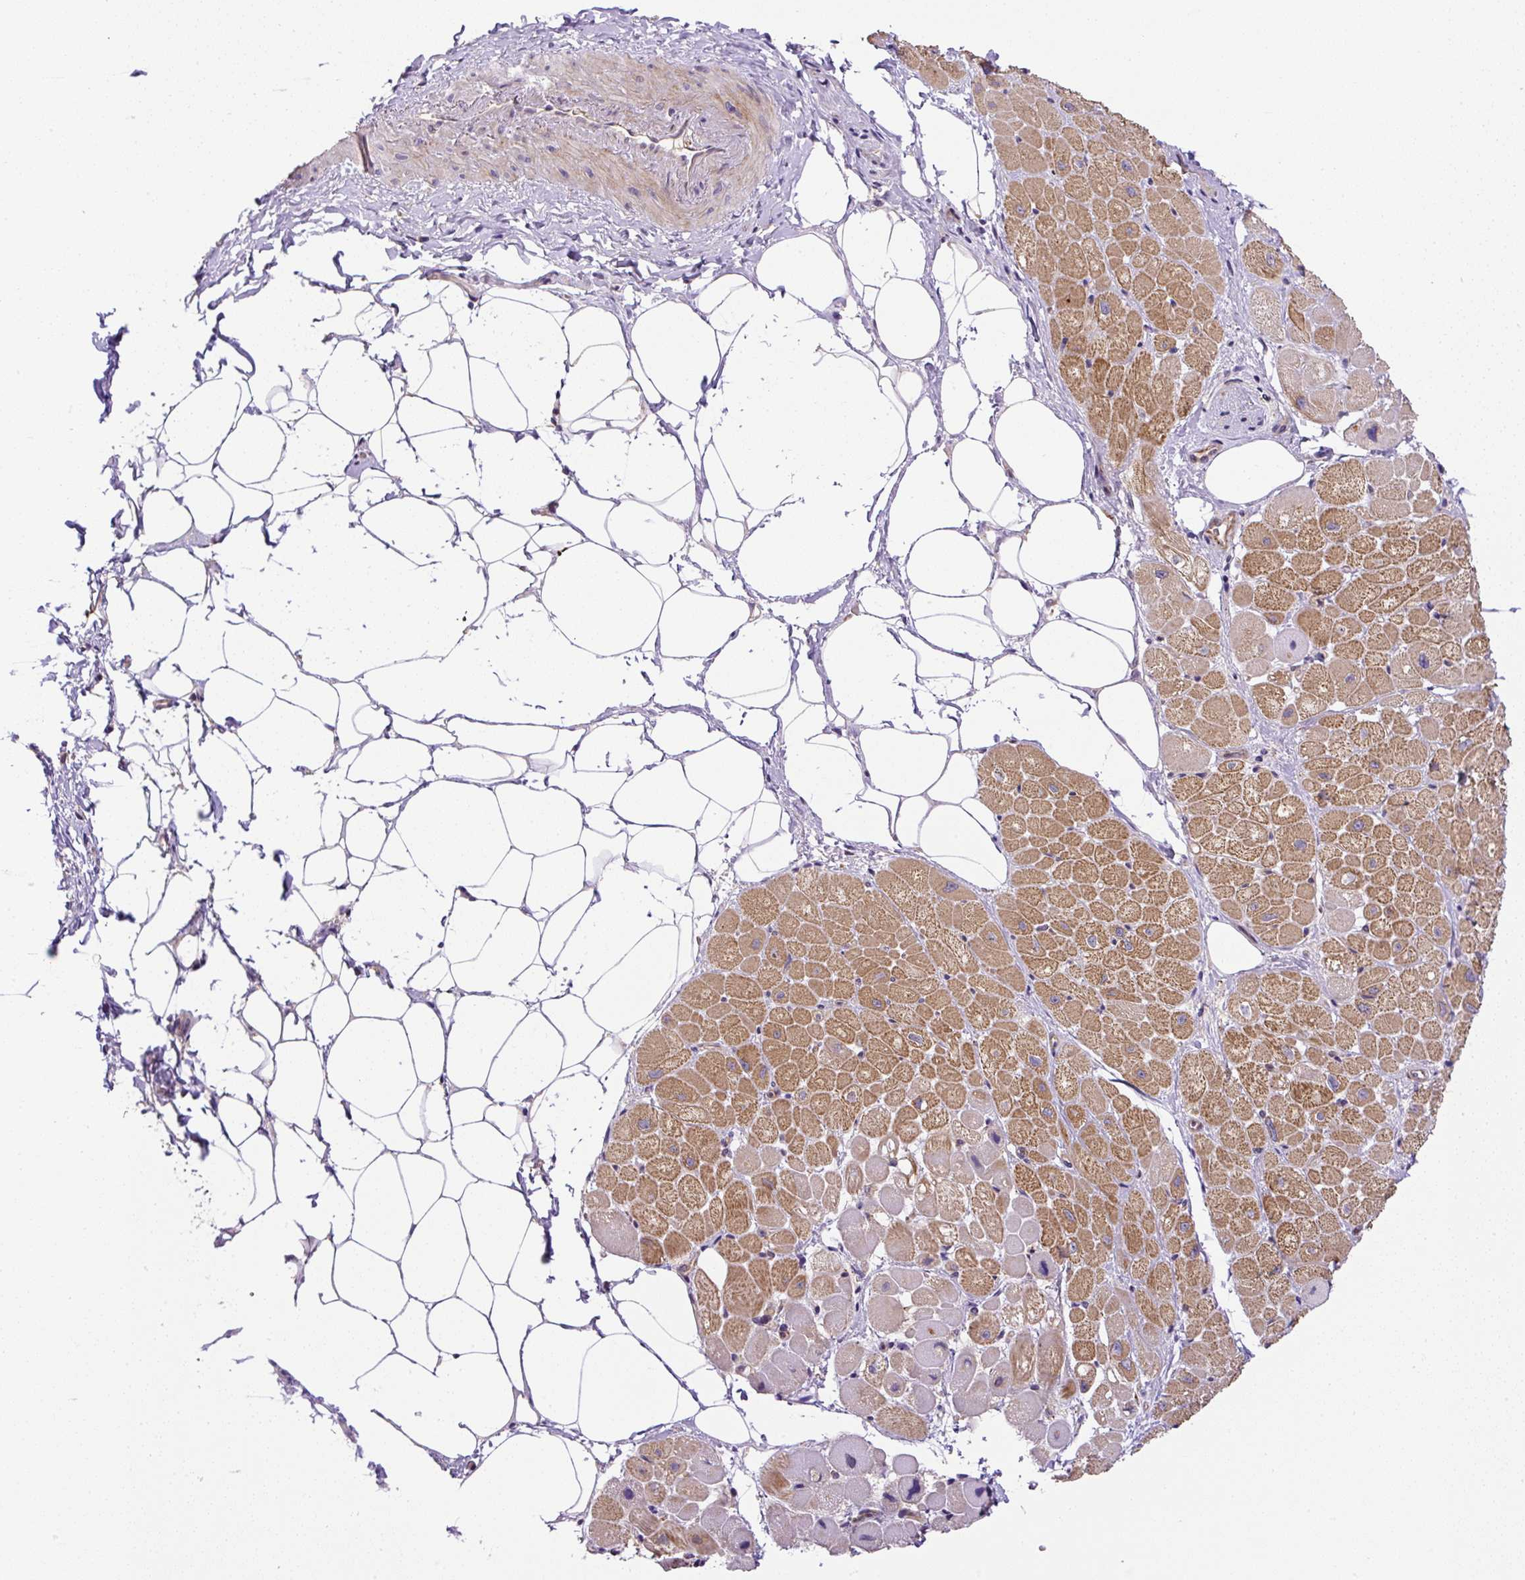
{"staining": {"intensity": "strong", "quantity": ">75%", "location": "cytoplasmic/membranous"}, "tissue": "heart muscle", "cell_type": "Cardiomyocytes", "image_type": "normal", "snomed": [{"axis": "morphology", "description": "Normal tissue, NOS"}, {"axis": "topography", "description": "Heart"}], "caption": "Brown immunohistochemical staining in benign human heart muscle displays strong cytoplasmic/membranous staining in about >75% of cardiomyocytes.", "gene": "RNF170", "patient": {"sex": "male", "age": 62}}